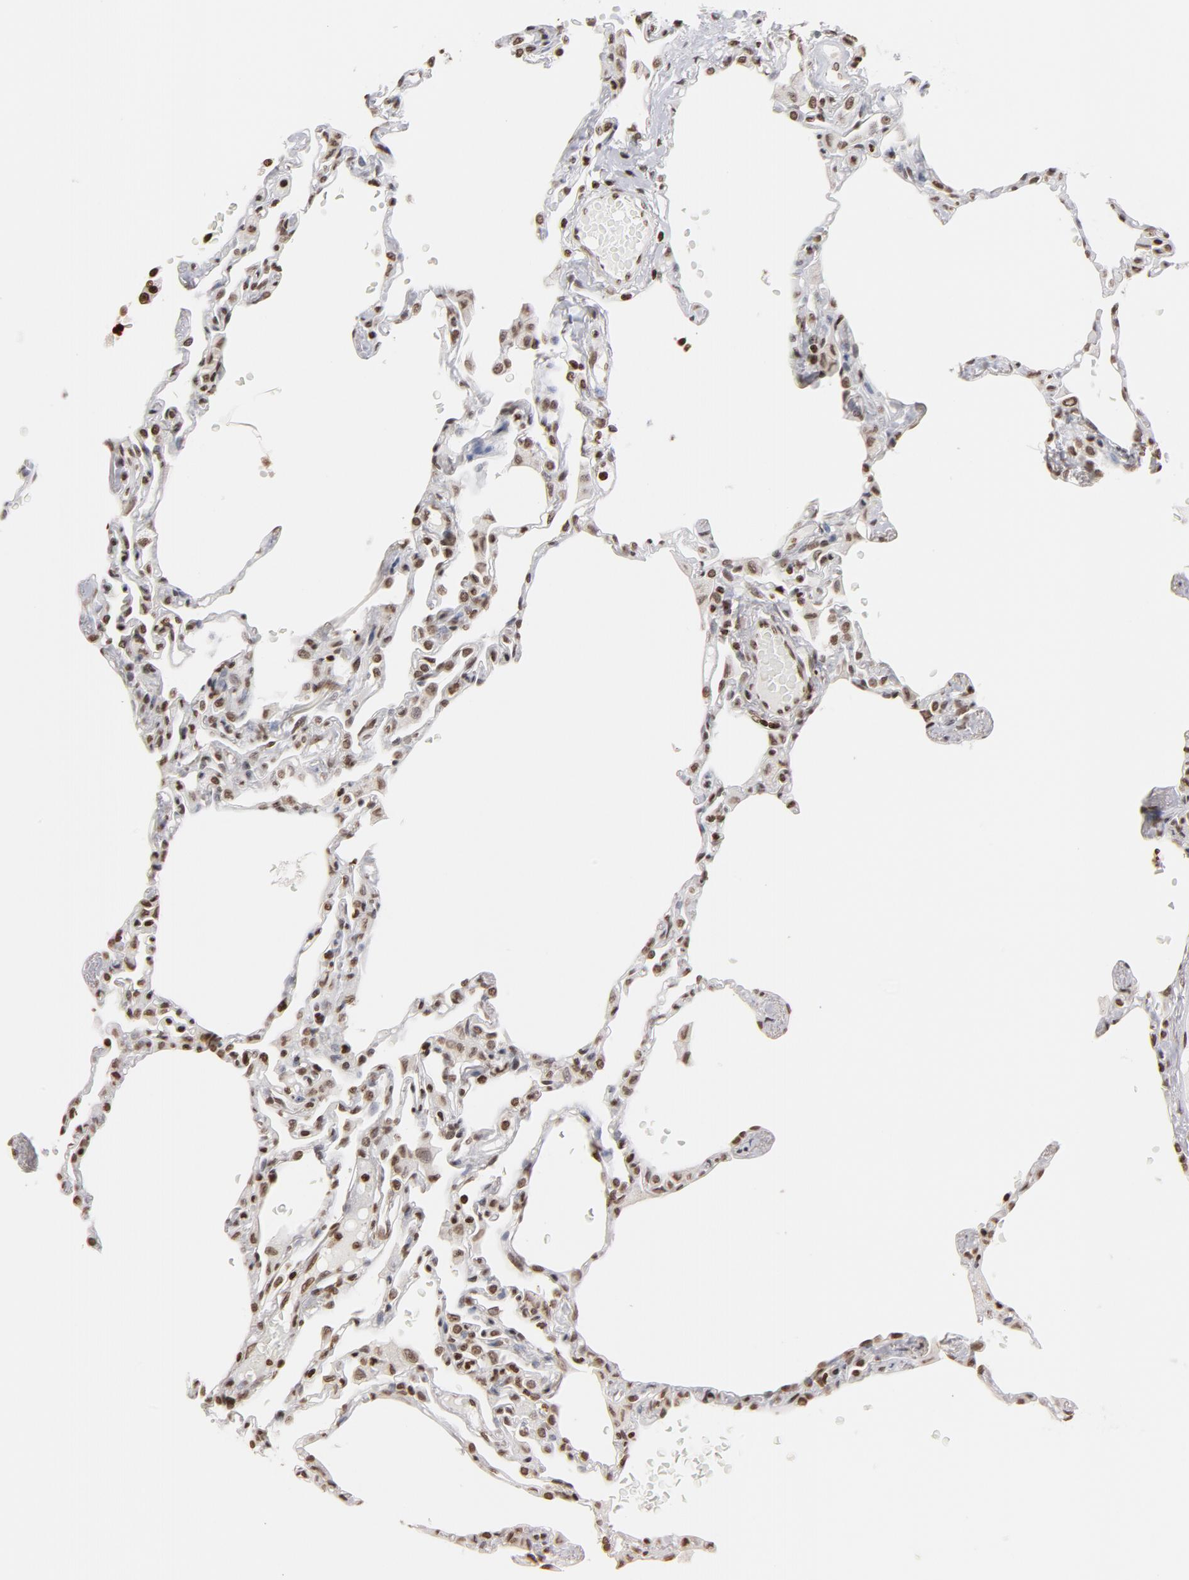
{"staining": {"intensity": "strong", "quantity": ">75%", "location": "nuclear"}, "tissue": "lung", "cell_type": "Alveolar cells", "image_type": "normal", "snomed": [{"axis": "morphology", "description": "Normal tissue, NOS"}, {"axis": "topography", "description": "Lung"}], "caption": "About >75% of alveolar cells in unremarkable human lung demonstrate strong nuclear protein positivity as visualized by brown immunohistochemical staining.", "gene": "H2AC12", "patient": {"sex": "female", "age": 49}}